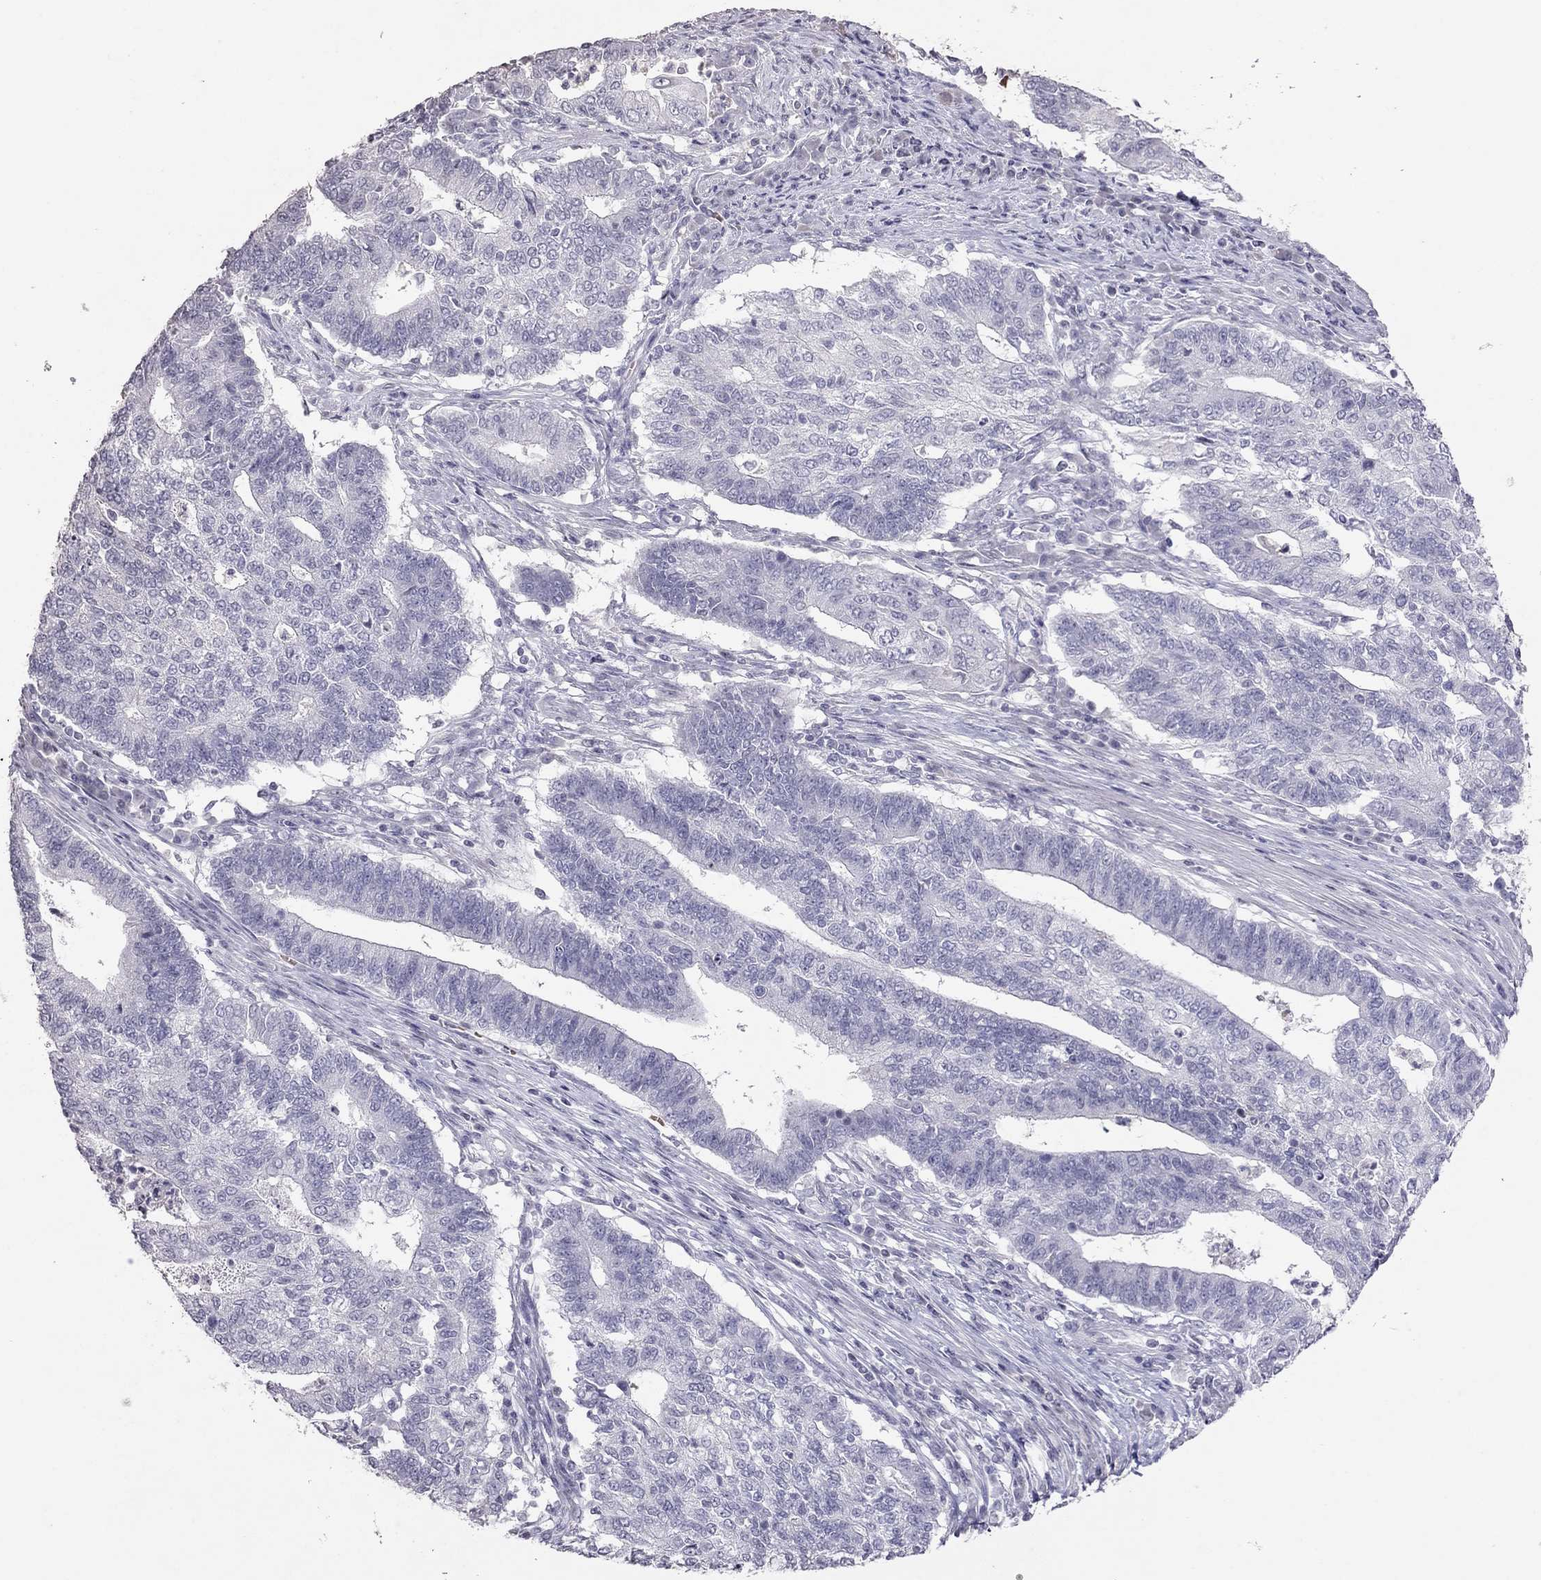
{"staining": {"intensity": "negative", "quantity": "none", "location": "none"}, "tissue": "endometrial cancer", "cell_type": "Tumor cells", "image_type": "cancer", "snomed": [{"axis": "morphology", "description": "Adenocarcinoma, NOS"}, {"axis": "topography", "description": "Uterus"}, {"axis": "topography", "description": "Endometrium"}], "caption": "Endometrial adenocarcinoma stained for a protein using immunohistochemistry shows no positivity tumor cells.", "gene": "TSHB", "patient": {"sex": "female", "age": 54}}